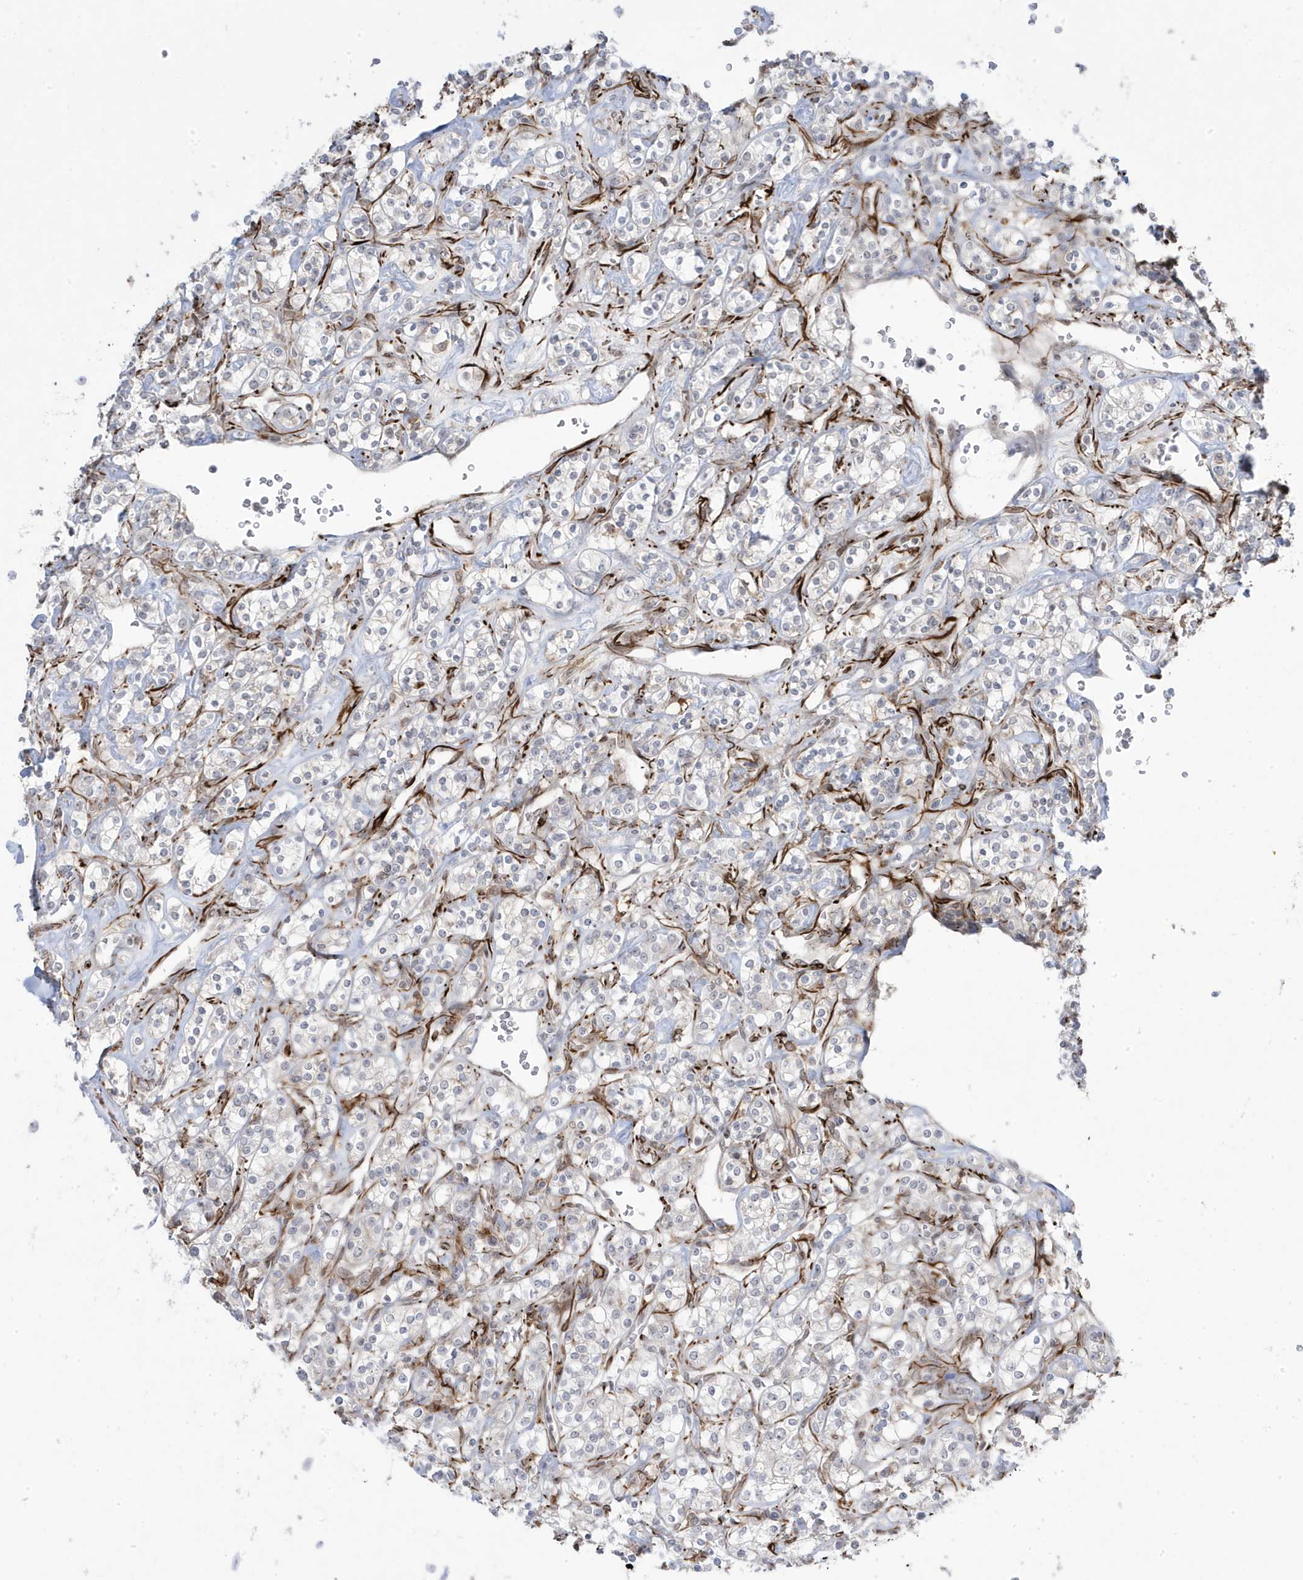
{"staining": {"intensity": "negative", "quantity": "none", "location": "none"}, "tissue": "renal cancer", "cell_type": "Tumor cells", "image_type": "cancer", "snomed": [{"axis": "morphology", "description": "Adenocarcinoma, NOS"}, {"axis": "topography", "description": "Kidney"}], "caption": "Immunohistochemistry micrograph of neoplastic tissue: human renal adenocarcinoma stained with DAB (3,3'-diaminobenzidine) demonstrates no significant protein expression in tumor cells.", "gene": "ADAMTSL3", "patient": {"sex": "male", "age": 77}}